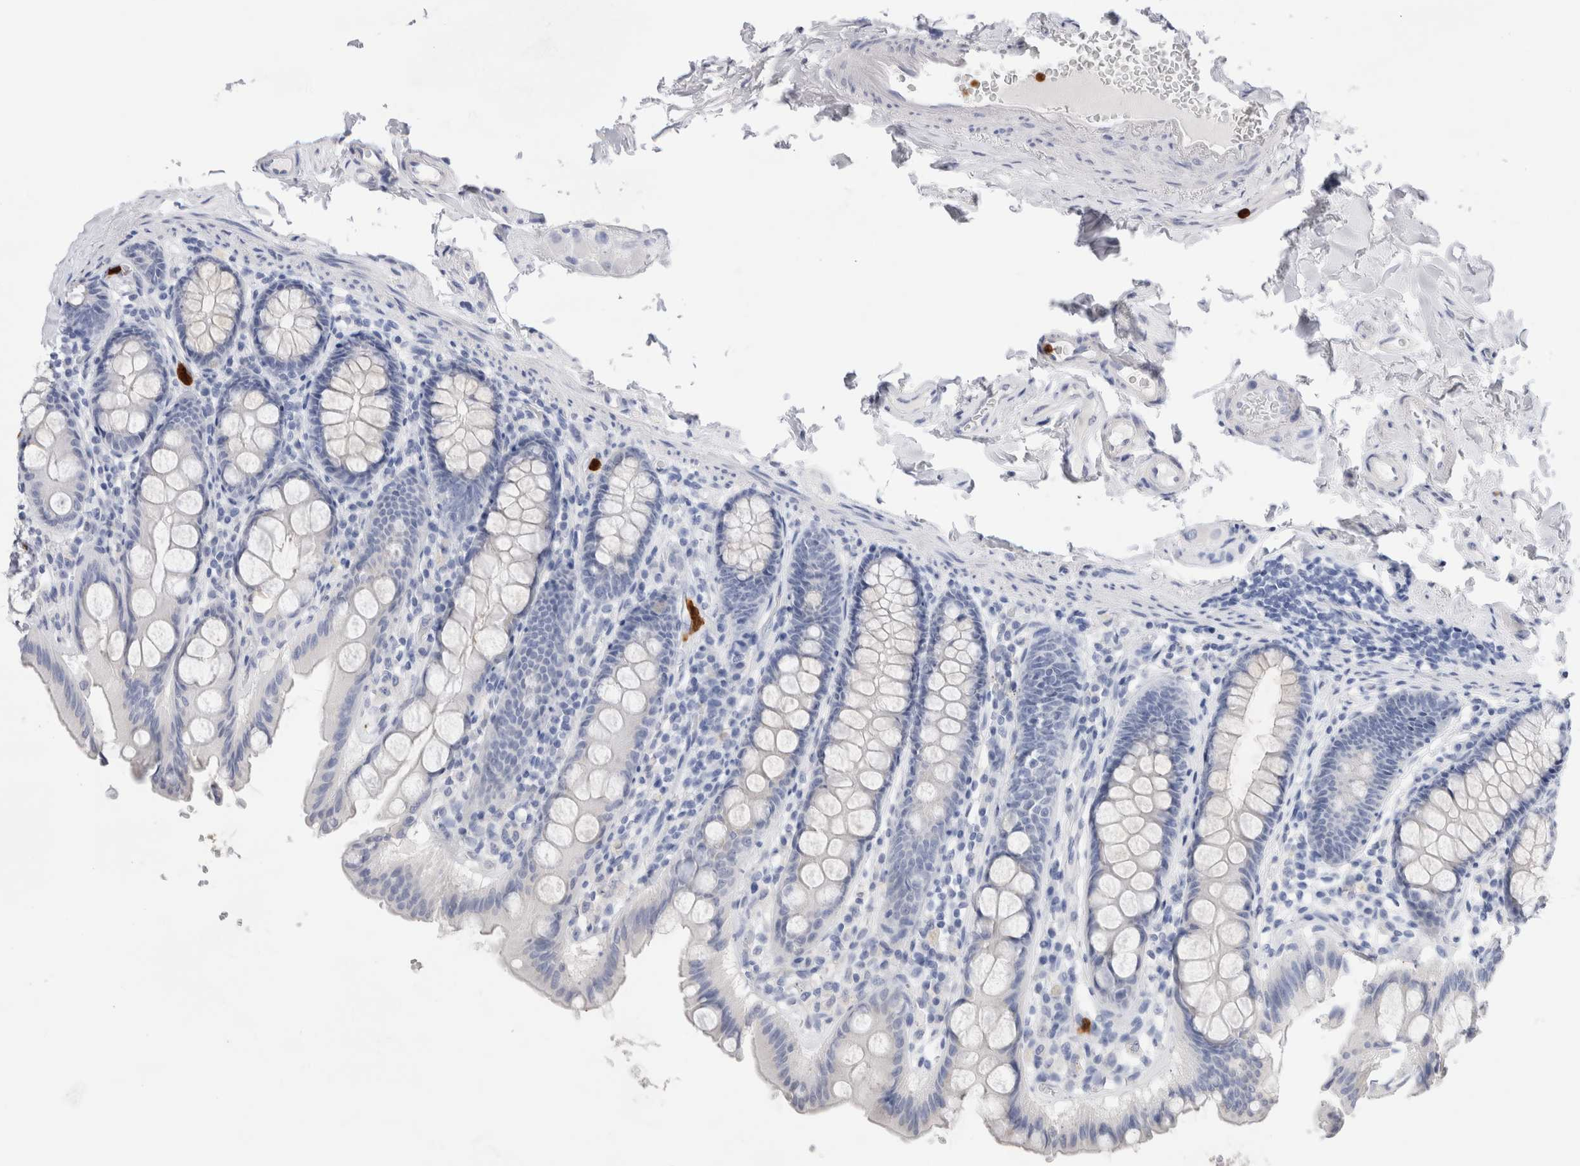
{"staining": {"intensity": "negative", "quantity": "none", "location": "none"}, "tissue": "colon", "cell_type": "Endothelial cells", "image_type": "normal", "snomed": [{"axis": "morphology", "description": "Normal tissue, NOS"}, {"axis": "topography", "description": "Colon"}, {"axis": "topography", "description": "Peripheral nerve tissue"}], "caption": "Immunohistochemical staining of unremarkable colon displays no significant staining in endothelial cells.", "gene": "SLC10A5", "patient": {"sex": "female", "age": 61}}